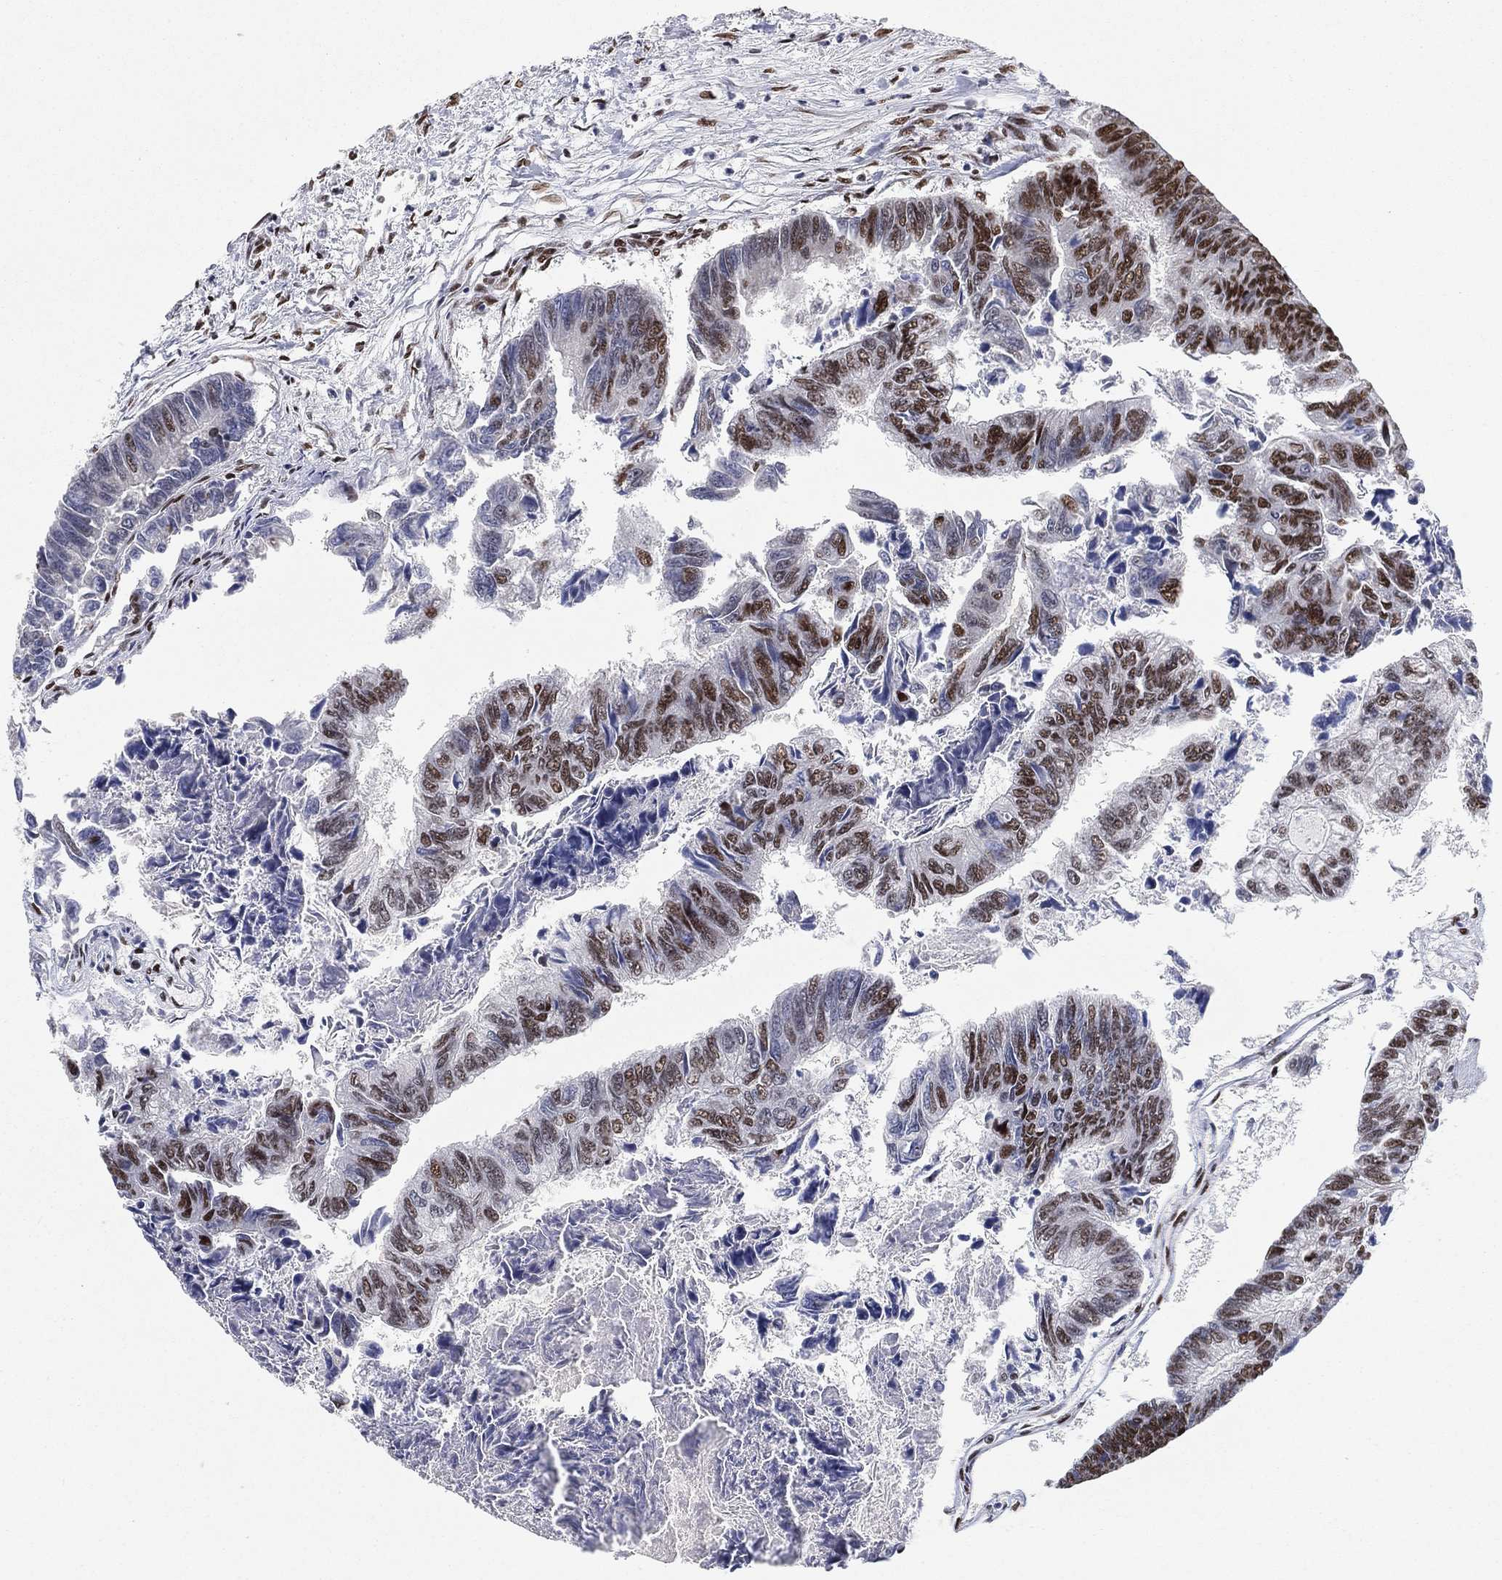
{"staining": {"intensity": "strong", "quantity": "<25%", "location": "nuclear"}, "tissue": "colorectal cancer", "cell_type": "Tumor cells", "image_type": "cancer", "snomed": [{"axis": "morphology", "description": "Adenocarcinoma, NOS"}, {"axis": "topography", "description": "Colon"}], "caption": "This is an image of IHC staining of colorectal adenocarcinoma, which shows strong expression in the nuclear of tumor cells.", "gene": "DDX27", "patient": {"sex": "female", "age": 65}}